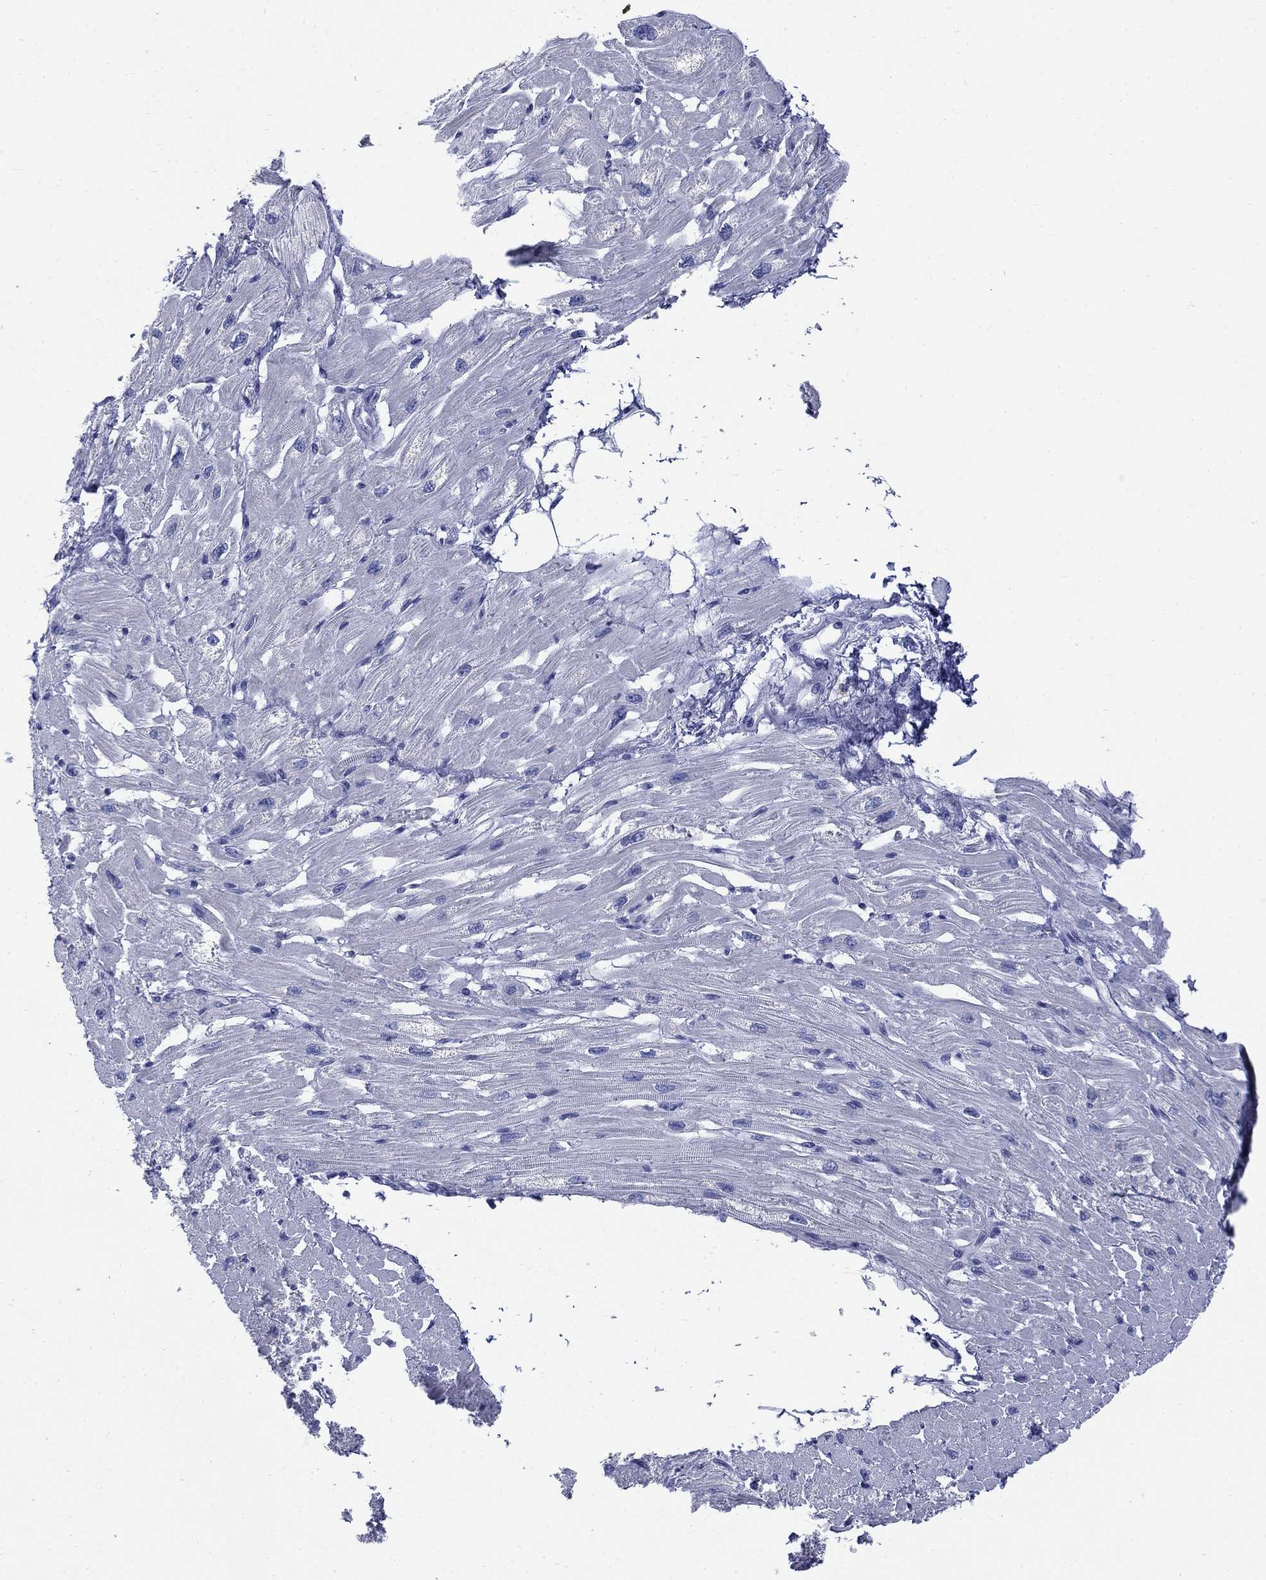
{"staining": {"intensity": "negative", "quantity": "none", "location": "none"}, "tissue": "heart muscle", "cell_type": "Cardiomyocytes", "image_type": "normal", "snomed": [{"axis": "morphology", "description": "Normal tissue, NOS"}, {"axis": "topography", "description": "Heart"}], "caption": "Cardiomyocytes show no significant protein expression in normal heart muscle.", "gene": "IGF2BP3", "patient": {"sex": "male", "age": 66}}